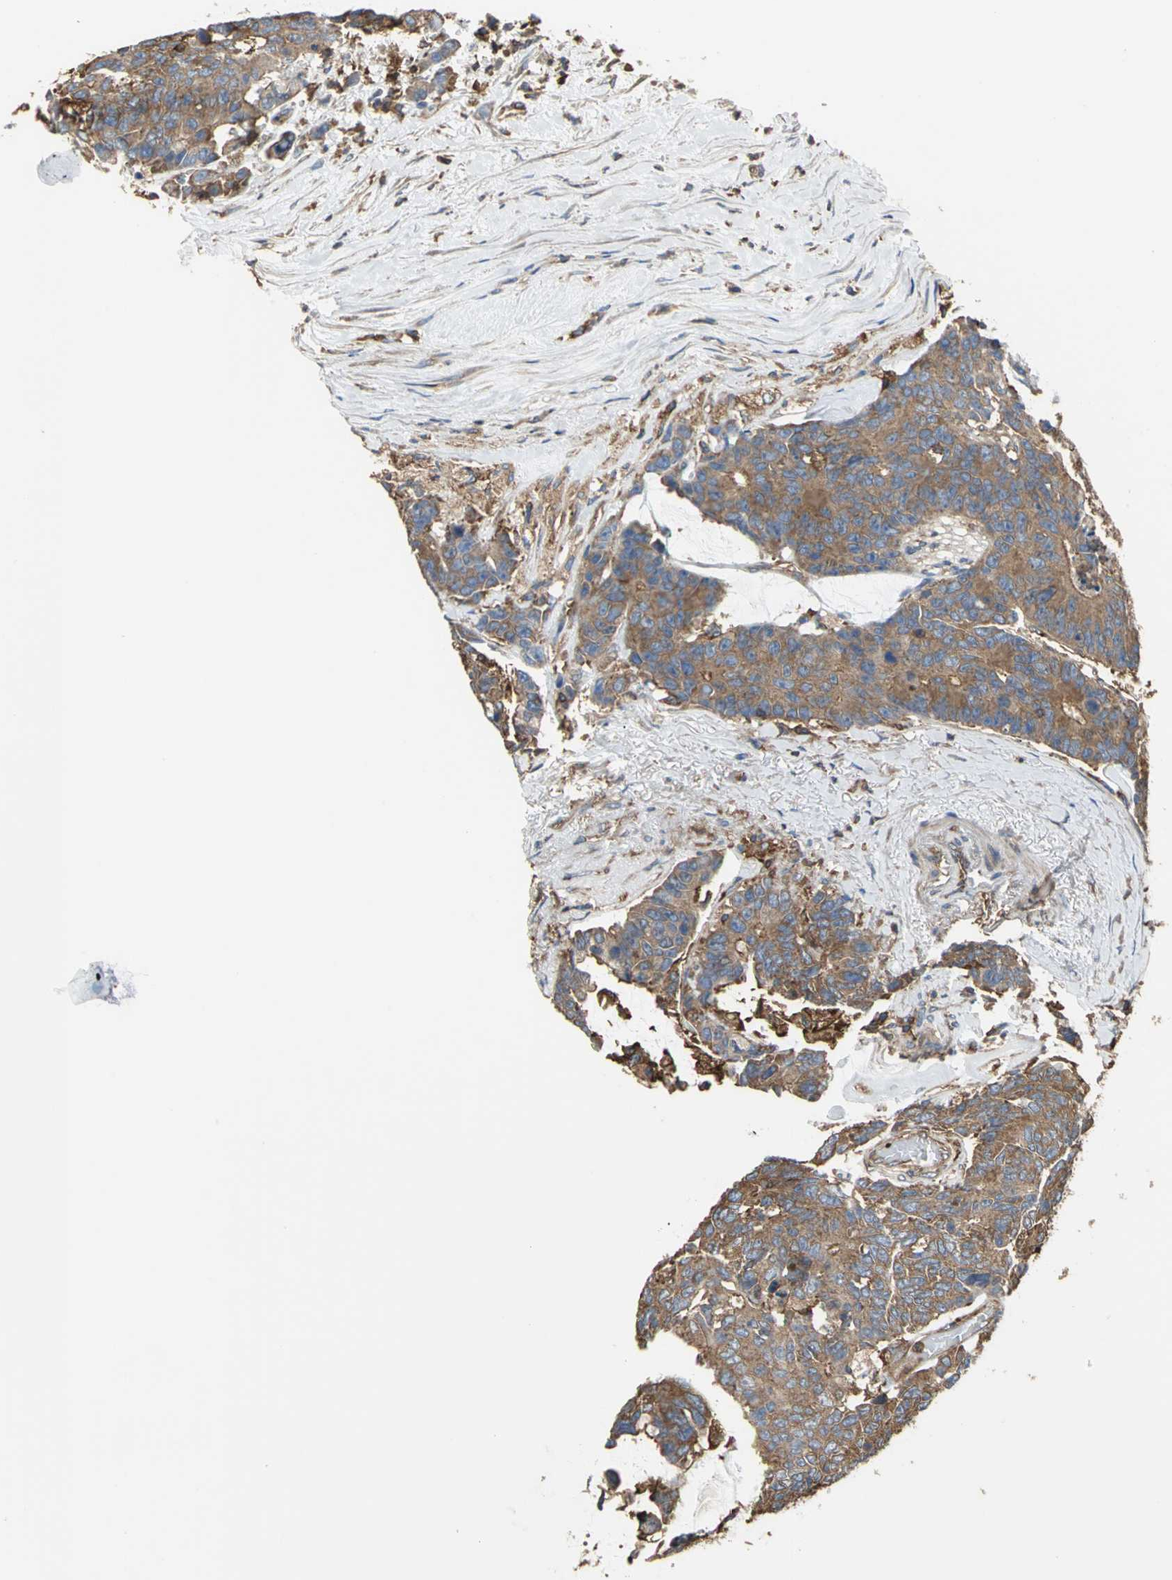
{"staining": {"intensity": "moderate", "quantity": ">75%", "location": "cytoplasmic/membranous"}, "tissue": "colorectal cancer", "cell_type": "Tumor cells", "image_type": "cancer", "snomed": [{"axis": "morphology", "description": "Adenocarcinoma, NOS"}, {"axis": "topography", "description": "Colon"}], "caption": "Adenocarcinoma (colorectal) stained for a protein (brown) exhibits moderate cytoplasmic/membranous positive expression in approximately >75% of tumor cells.", "gene": "TLN1", "patient": {"sex": "female", "age": 86}}